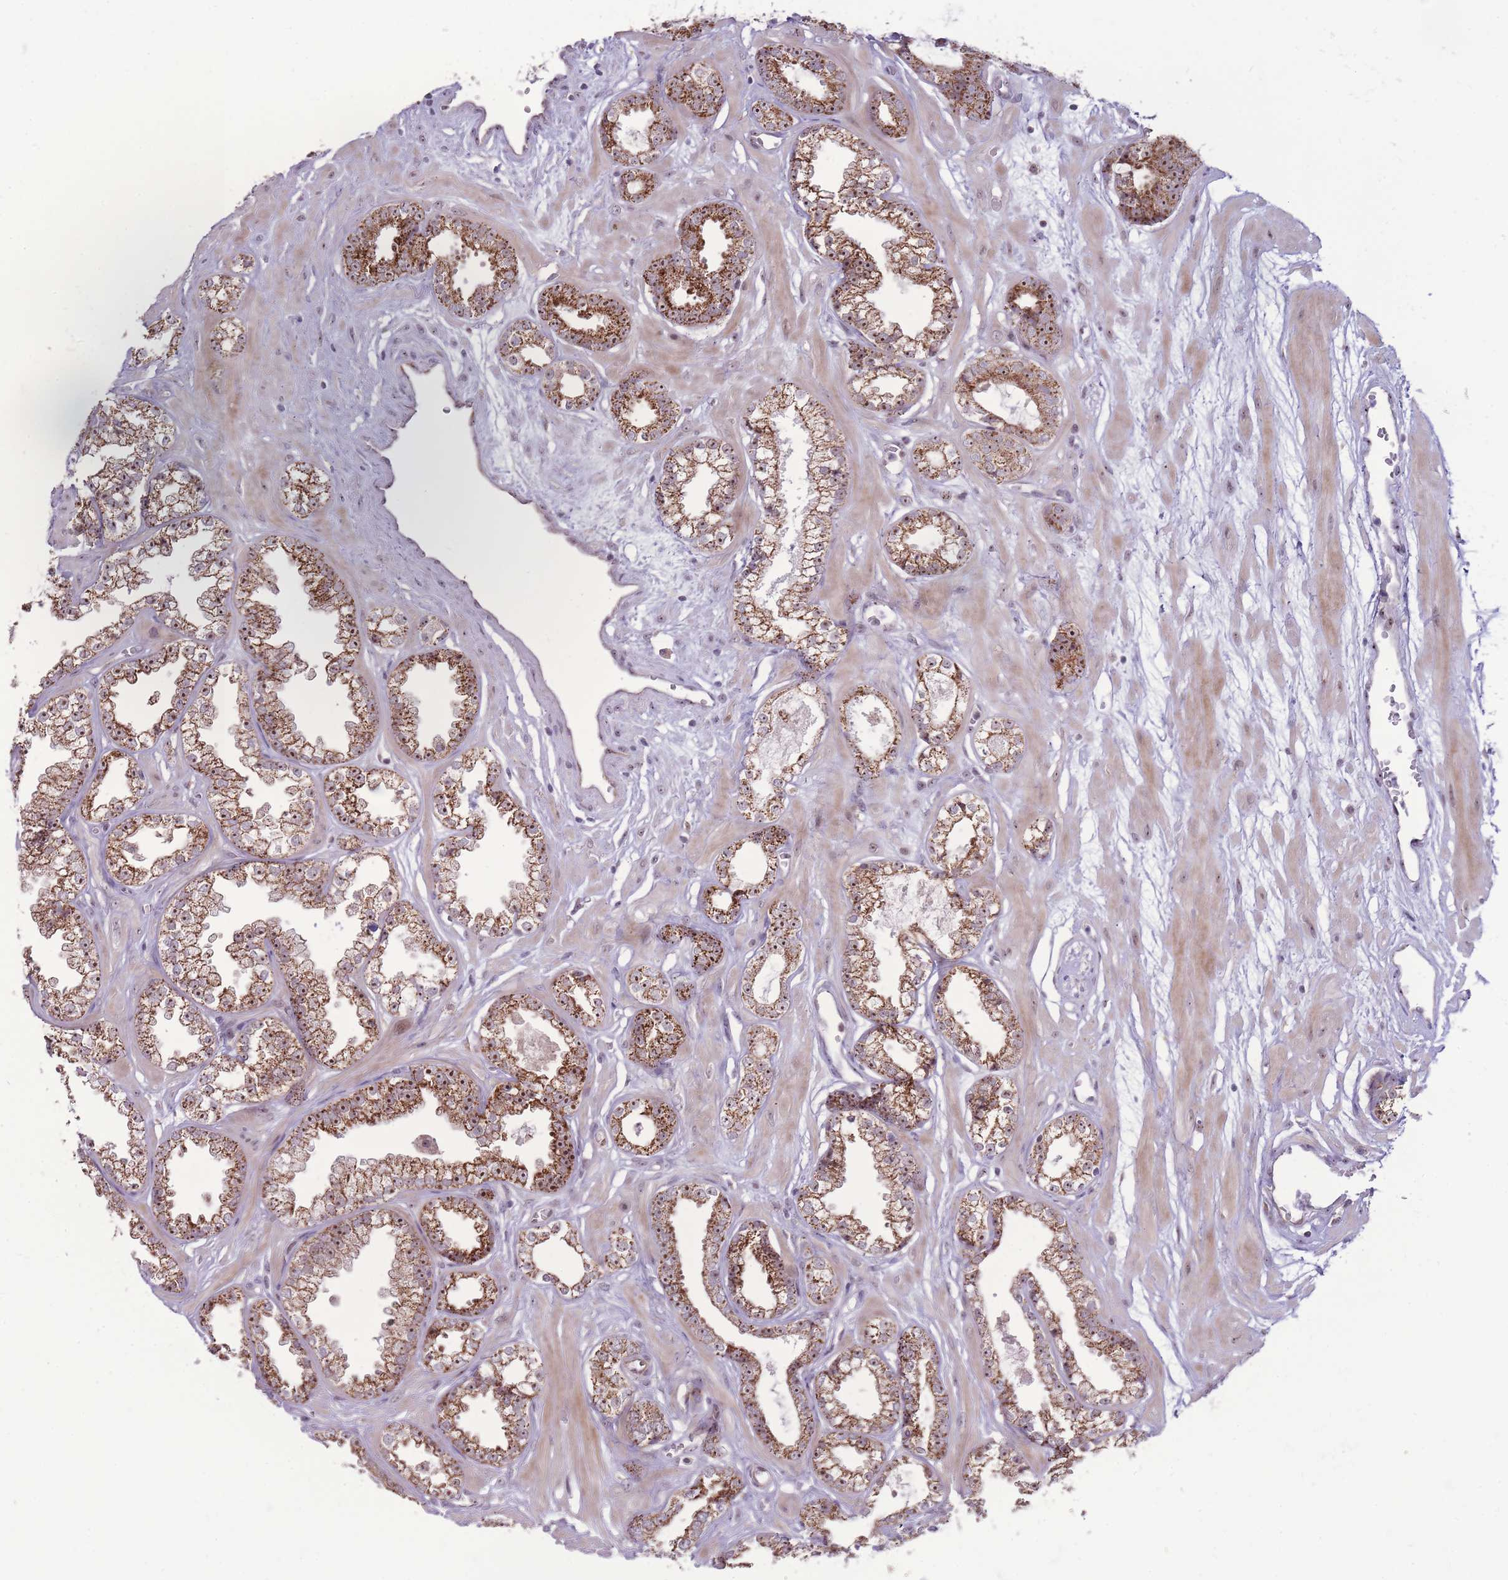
{"staining": {"intensity": "strong", "quantity": ">75%", "location": "cytoplasmic/membranous"}, "tissue": "prostate cancer", "cell_type": "Tumor cells", "image_type": "cancer", "snomed": [{"axis": "morphology", "description": "Adenocarcinoma, Low grade"}, {"axis": "topography", "description": "Prostate"}], "caption": "Prostate low-grade adenocarcinoma tissue shows strong cytoplasmic/membranous staining in approximately >75% of tumor cells", "gene": "MCIDAS", "patient": {"sex": "male", "age": 60}}